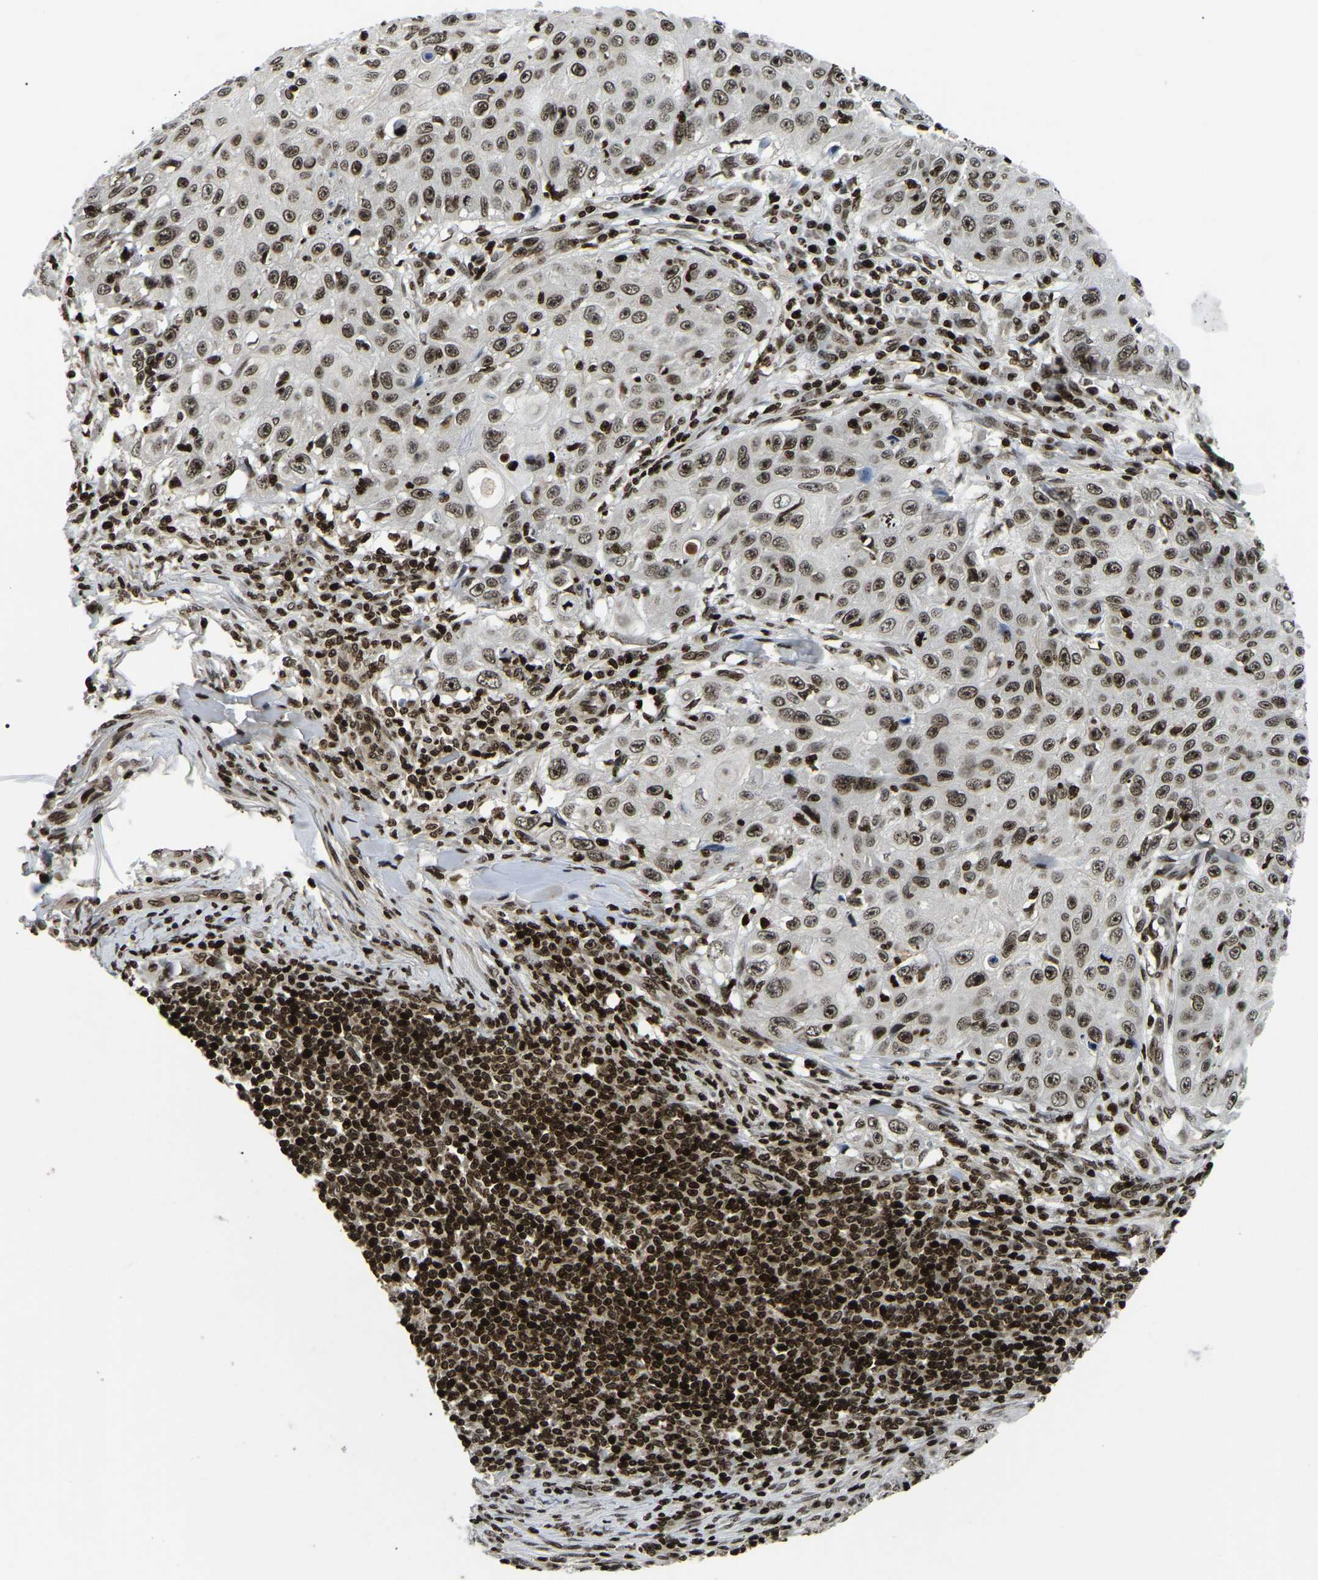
{"staining": {"intensity": "moderate", "quantity": ">75%", "location": "nuclear"}, "tissue": "skin cancer", "cell_type": "Tumor cells", "image_type": "cancer", "snomed": [{"axis": "morphology", "description": "Squamous cell carcinoma, NOS"}, {"axis": "topography", "description": "Skin"}], "caption": "This micrograph exhibits immunohistochemistry (IHC) staining of skin cancer, with medium moderate nuclear positivity in about >75% of tumor cells.", "gene": "LRRC61", "patient": {"sex": "male", "age": 86}}